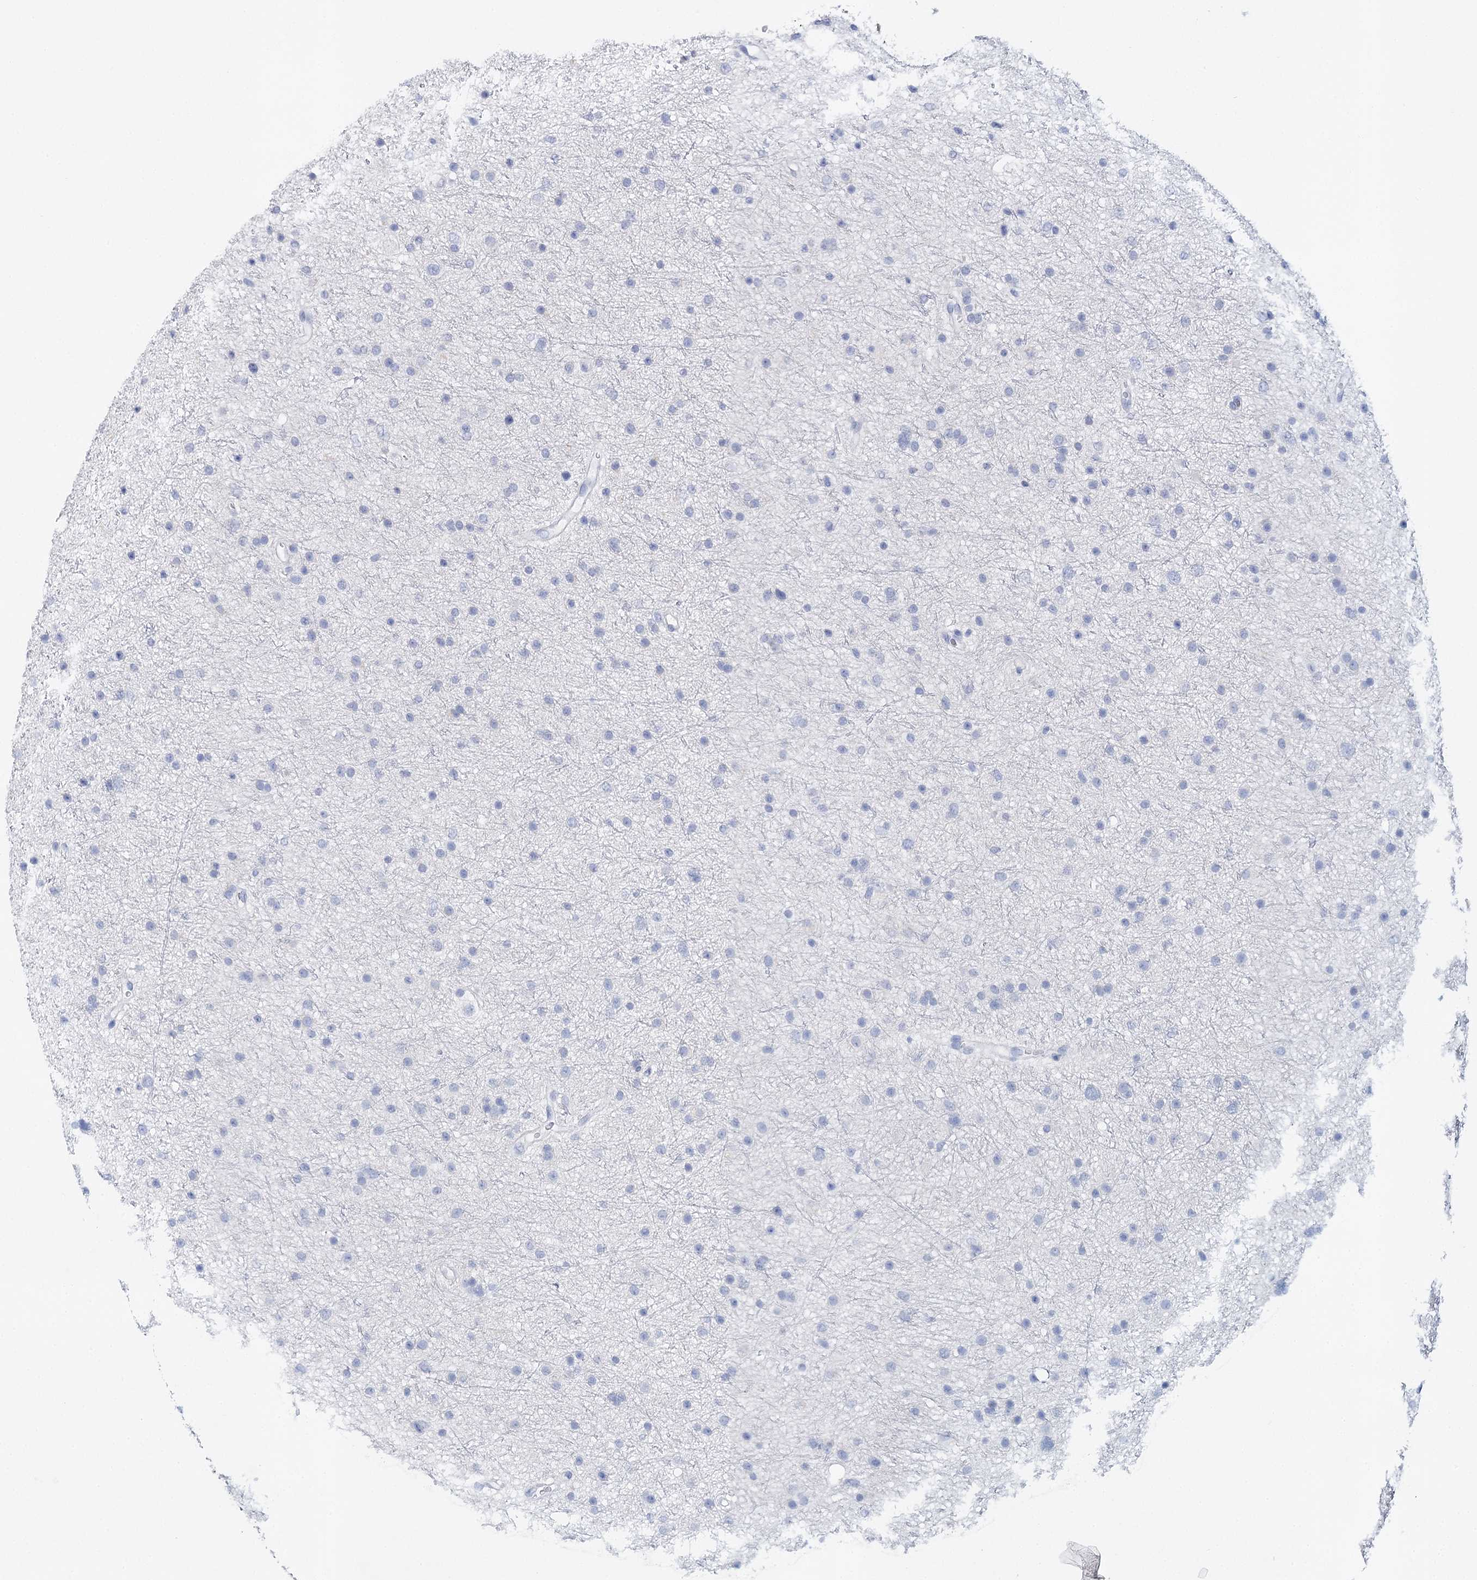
{"staining": {"intensity": "negative", "quantity": "none", "location": "none"}, "tissue": "glioma", "cell_type": "Tumor cells", "image_type": "cancer", "snomed": [{"axis": "morphology", "description": "Glioma, malignant, Low grade"}, {"axis": "topography", "description": "Cerebral cortex"}], "caption": "Immunohistochemistry (IHC) histopathology image of neoplastic tissue: glioma stained with DAB reveals no significant protein expression in tumor cells.", "gene": "CEACAM8", "patient": {"sex": "female", "age": 39}}